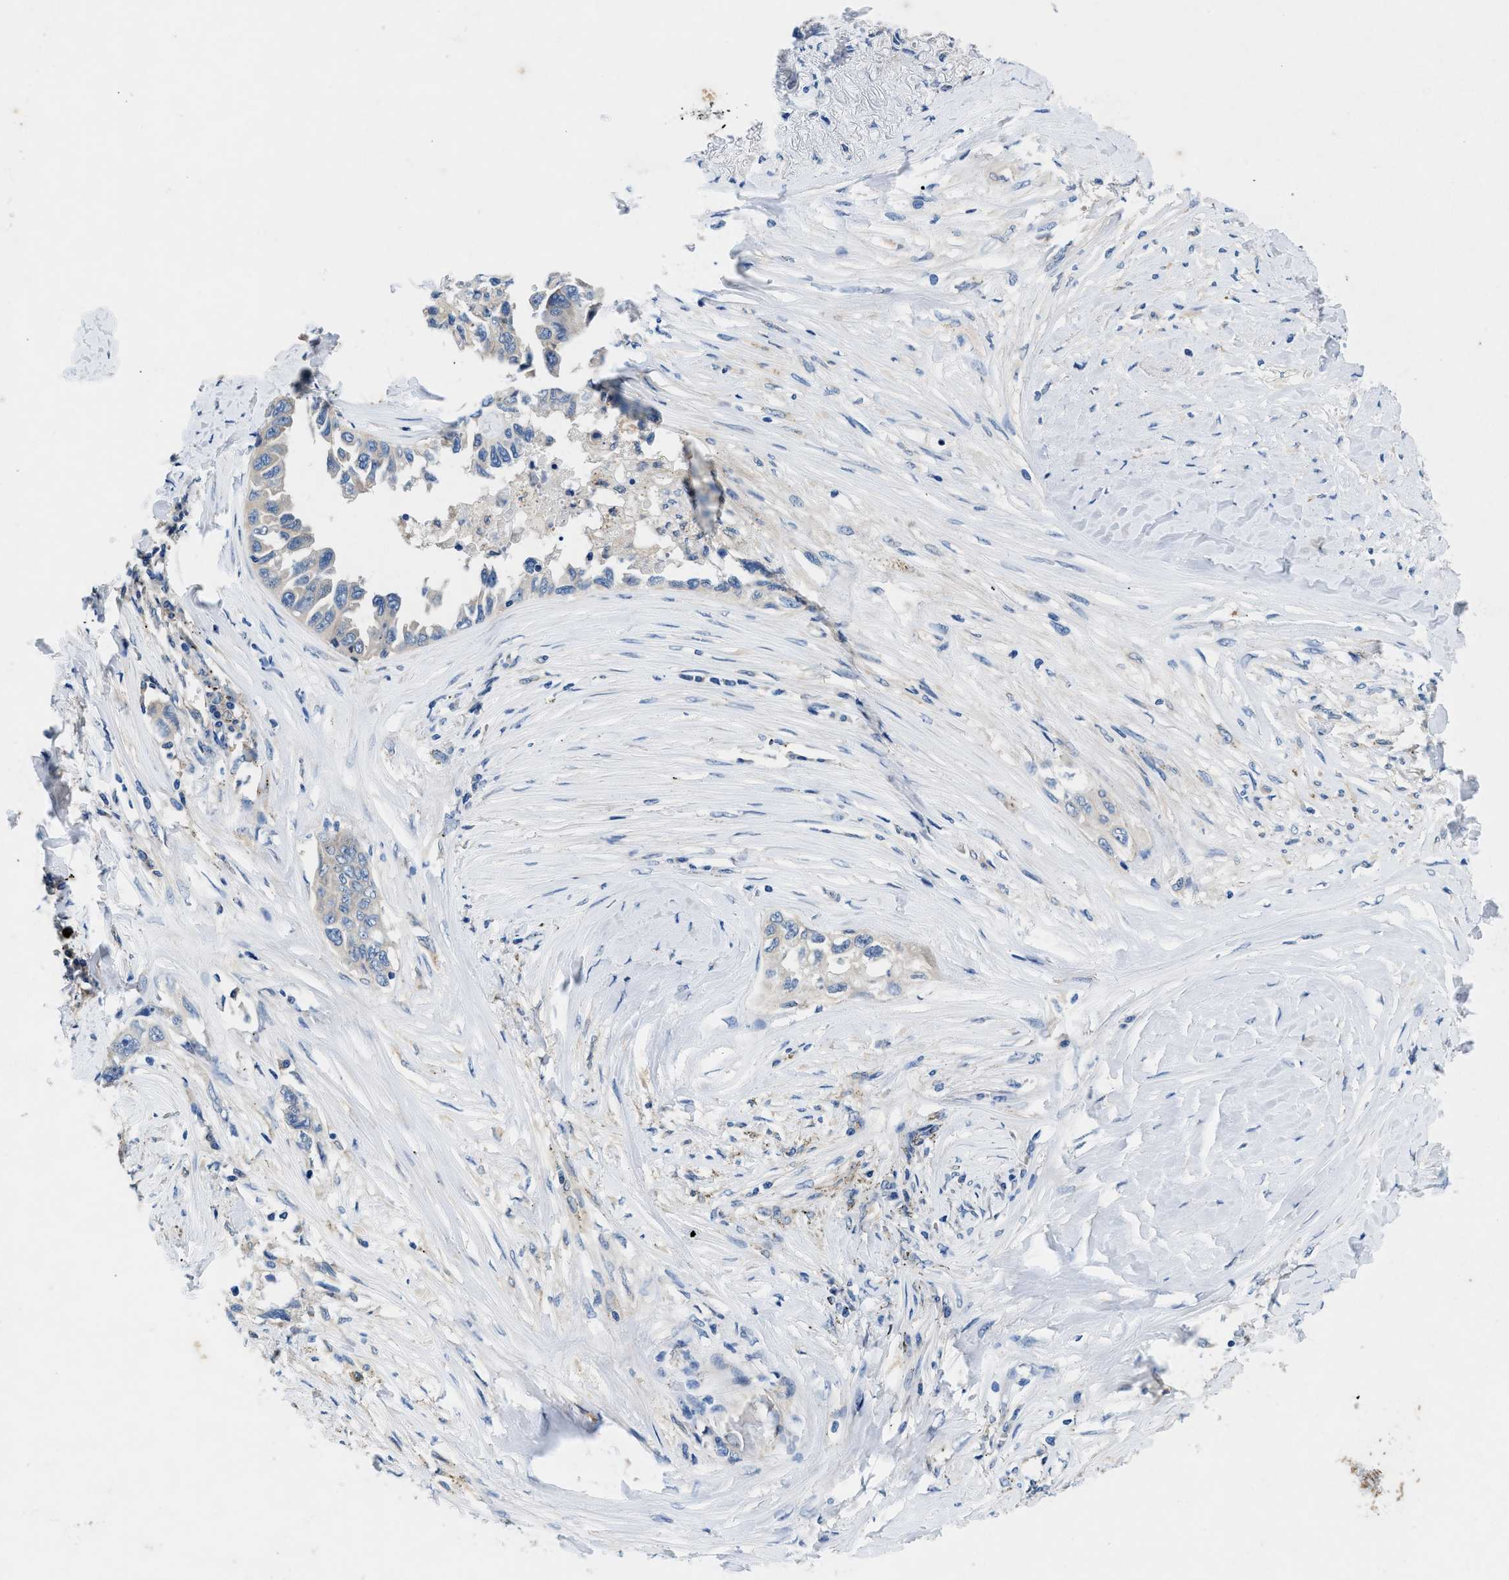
{"staining": {"intensity": "negative", "quantity": "none", "location": "none"}, "tissue": "lung cancer", "cell_type": "Tumor cells", "image_type": "cancer", "snomed": [{"axis": "morphology", "description": "Adenocarcinoma, NOS"}, {"axis": "topography", "description": "Lung"}], "caption": "Immunohistochemistry (IHC) histopathology image of neoplastic tissue: human lung cancer (adenocarcinoma) stained with DAB demonstrates no significant protein expression in tumor cells.", "gene": "COPS2", "patient": {"sex": "female", "age": 51}}